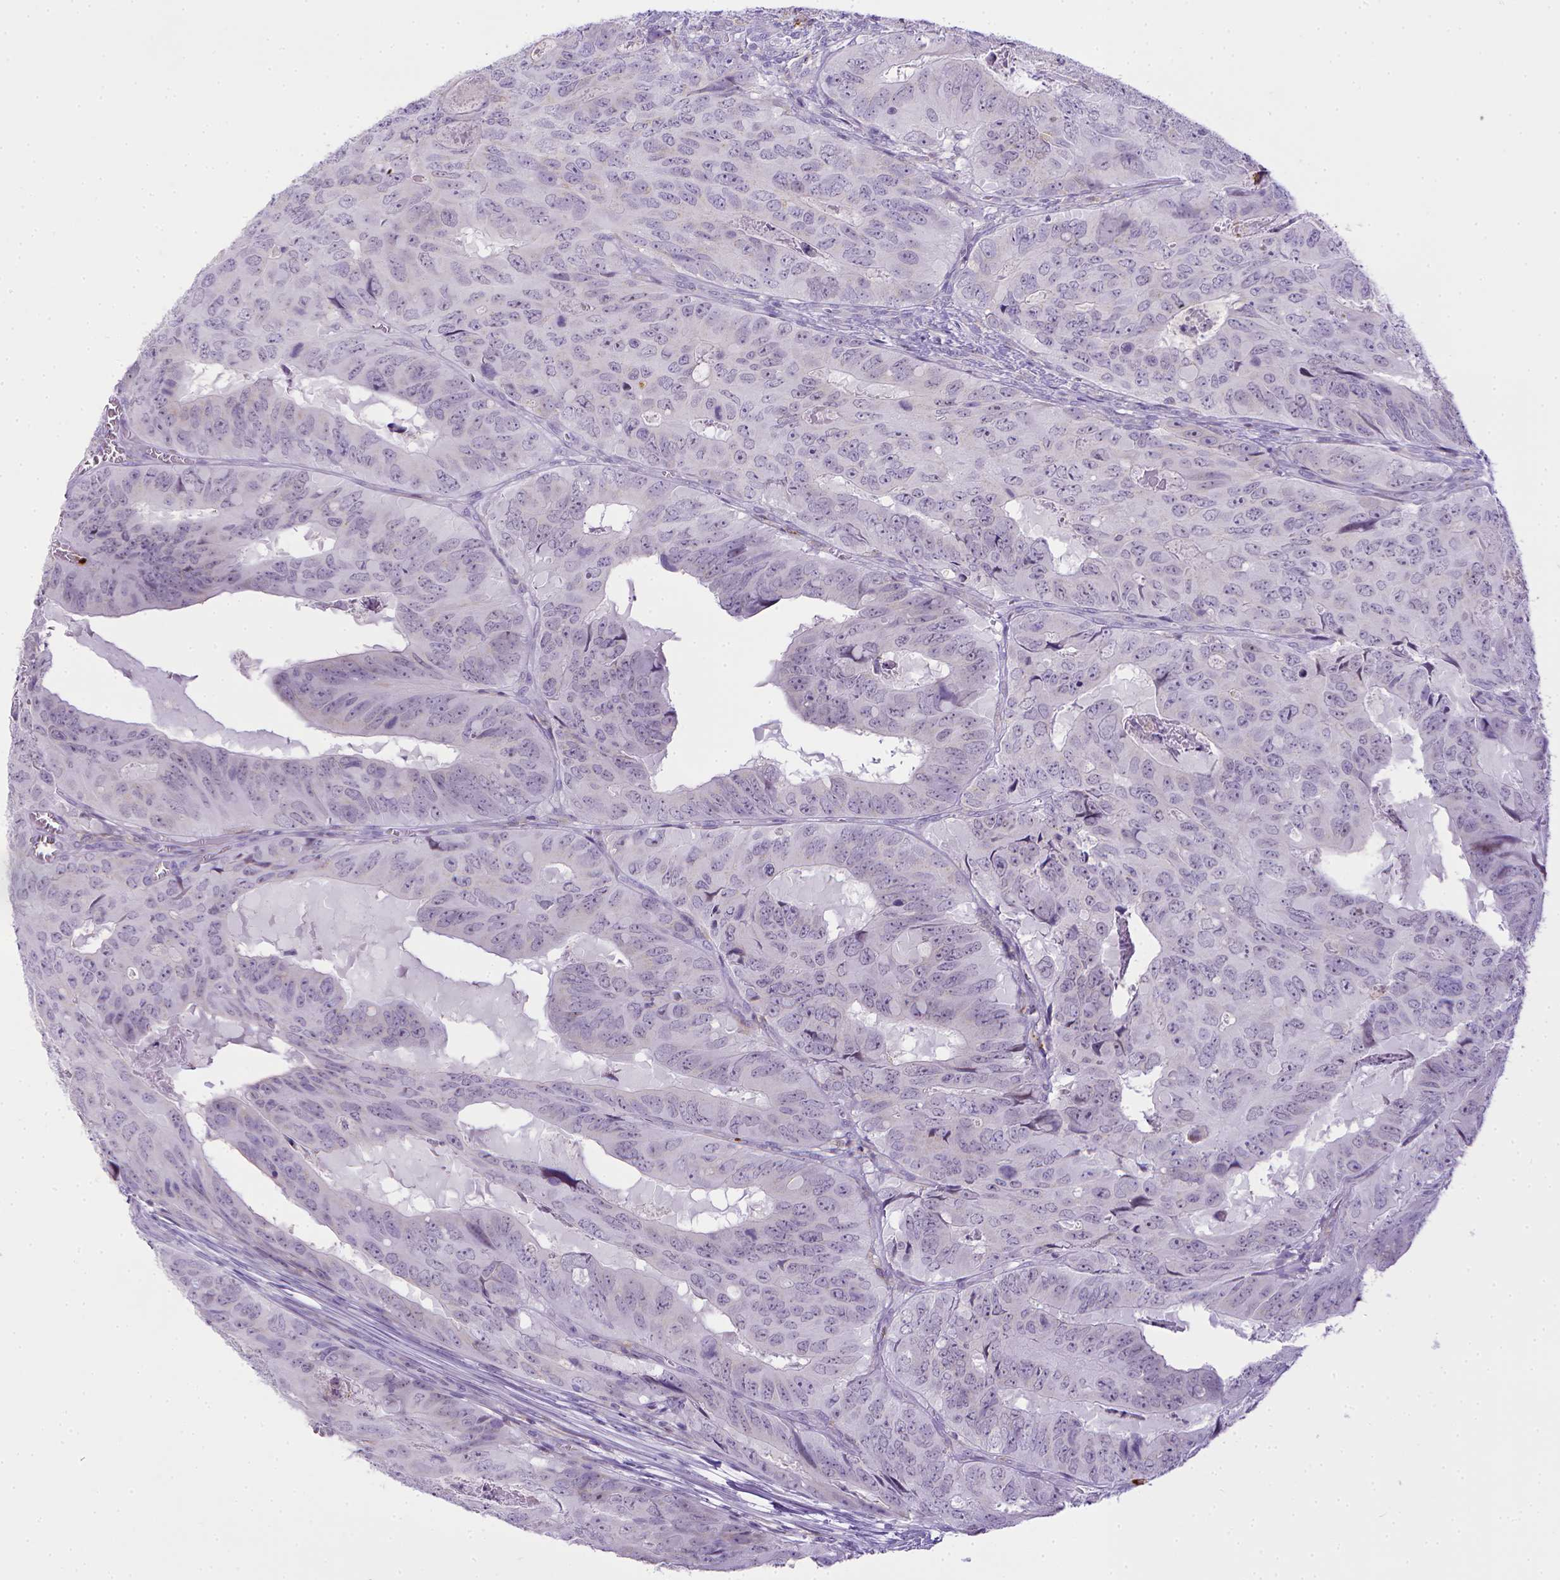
{"staining": {"intensity": "negative", "quantity": "none", "location": "none"}, "tissue": "colorectal cancer", "cell_type": "Tumor cells", "image_type": "cancer", "snomed": [{"axis": "morphology", "description": "Adenocarcinoma, NOS"}, {"axis": "topography", "description": "Colon"}], "caption": "Human adenocarcinoma (colorectal) stained for a protein using IHC displays no expression in tumor cells.", "gene": "ITGAM", "patient": {"sex": "male", "age": 79}}